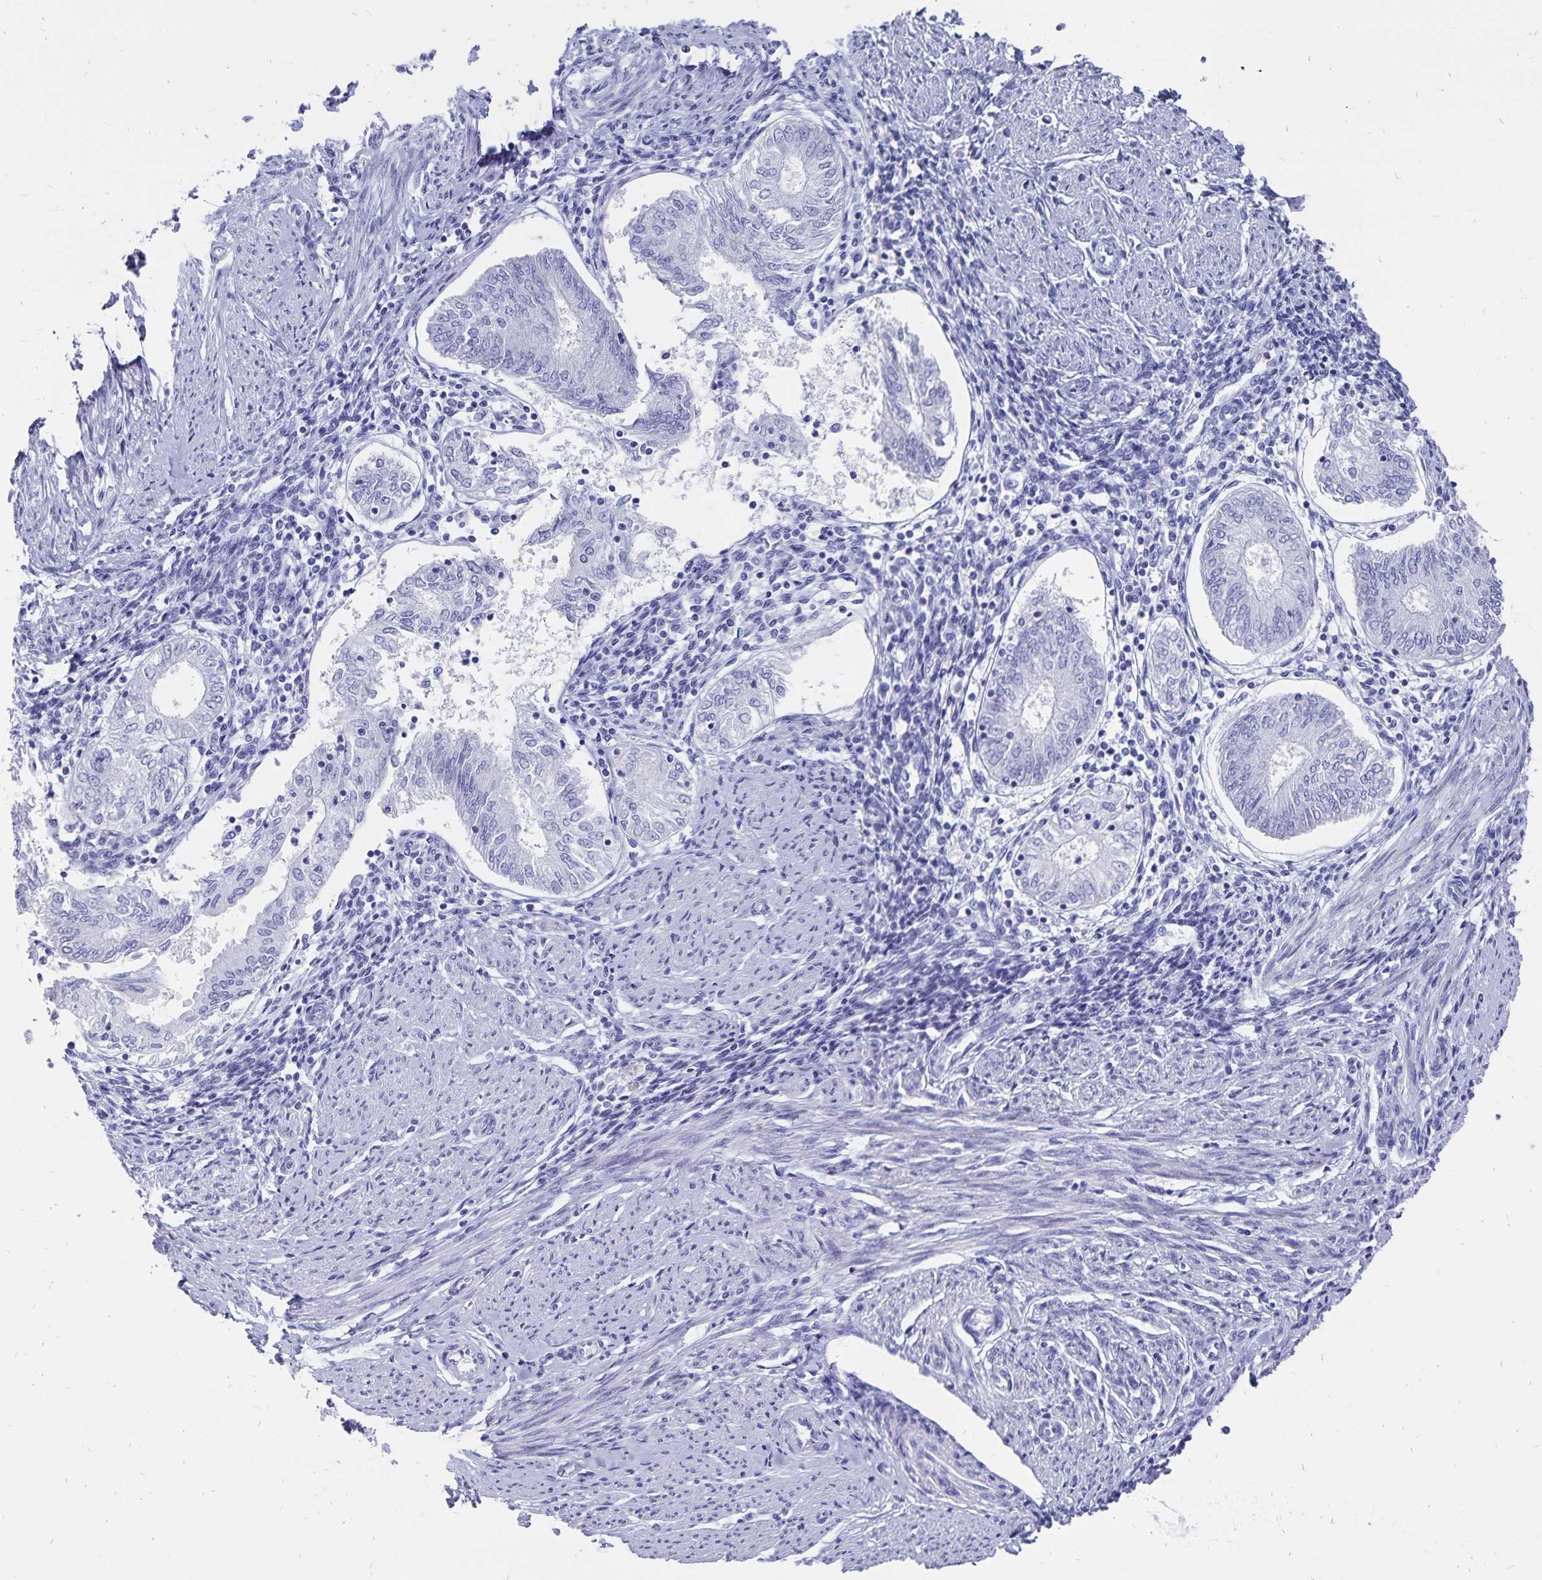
{"staining": {"intensity": "negative", "quantity": "none", "location": "none"}, "tissue": "endometrial cancer", "cell_type": "Tumor cells", "image_type": "cancer", "snomed": [{"axis": "morphology", "description": "Adenocarcinoma, NOS"}, {"axis": "topography", "description": "Endometrium"}], "caption": "Immunohistochemistry (IHC) photomicrograph of neoplastic tissue: endometrial adenocarcinoma stained with DAB exhibits no significant protein positivity in tumor cells.", "gene": "ADH1A", "patient": {"sex": "female", "age": 68}}